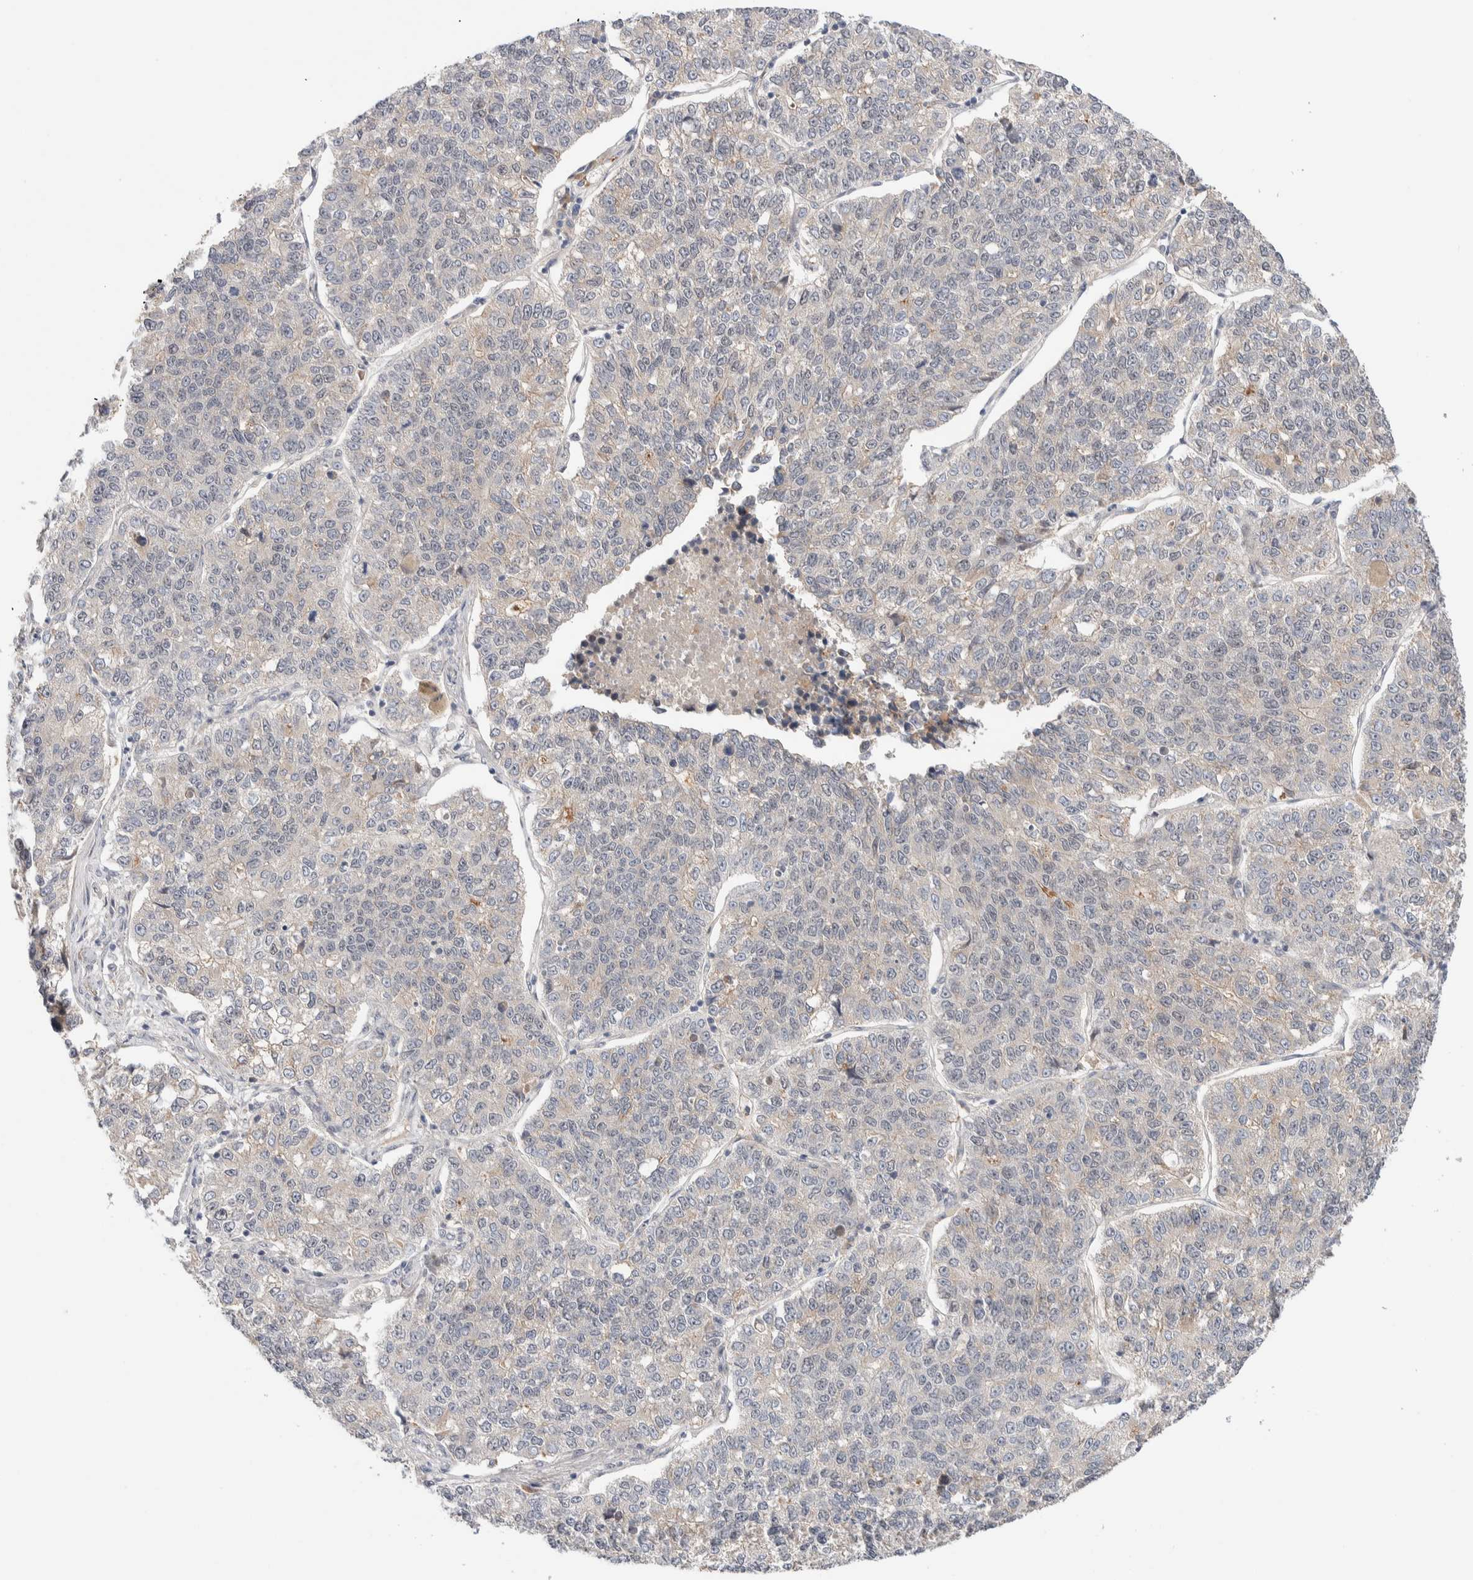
{"staining": {"intensity": "negative", "quantity": "none", "location": "none"}, "tissue": "lung cancer", "cell_type": "Tumor cells", "image_type": "cancer", "snomed": [{"axis": "morphology", "description": "Adenocarcinoma, NOS"}, {"axis": "topography", "description": "Lung"}], "caption": "Micrograph shows no protein expression in tumor cells of adenocarcinoma (lung) tissue. The staining was performed using DAB (3,3'-diaminobenzidine) to visualize the protein expression in brown, while the nuclei were stained in blue with hematoxylin (Magnification: 20x).", "gene": "PRDM15", "patient": {"sex": "male", "age": 49}}